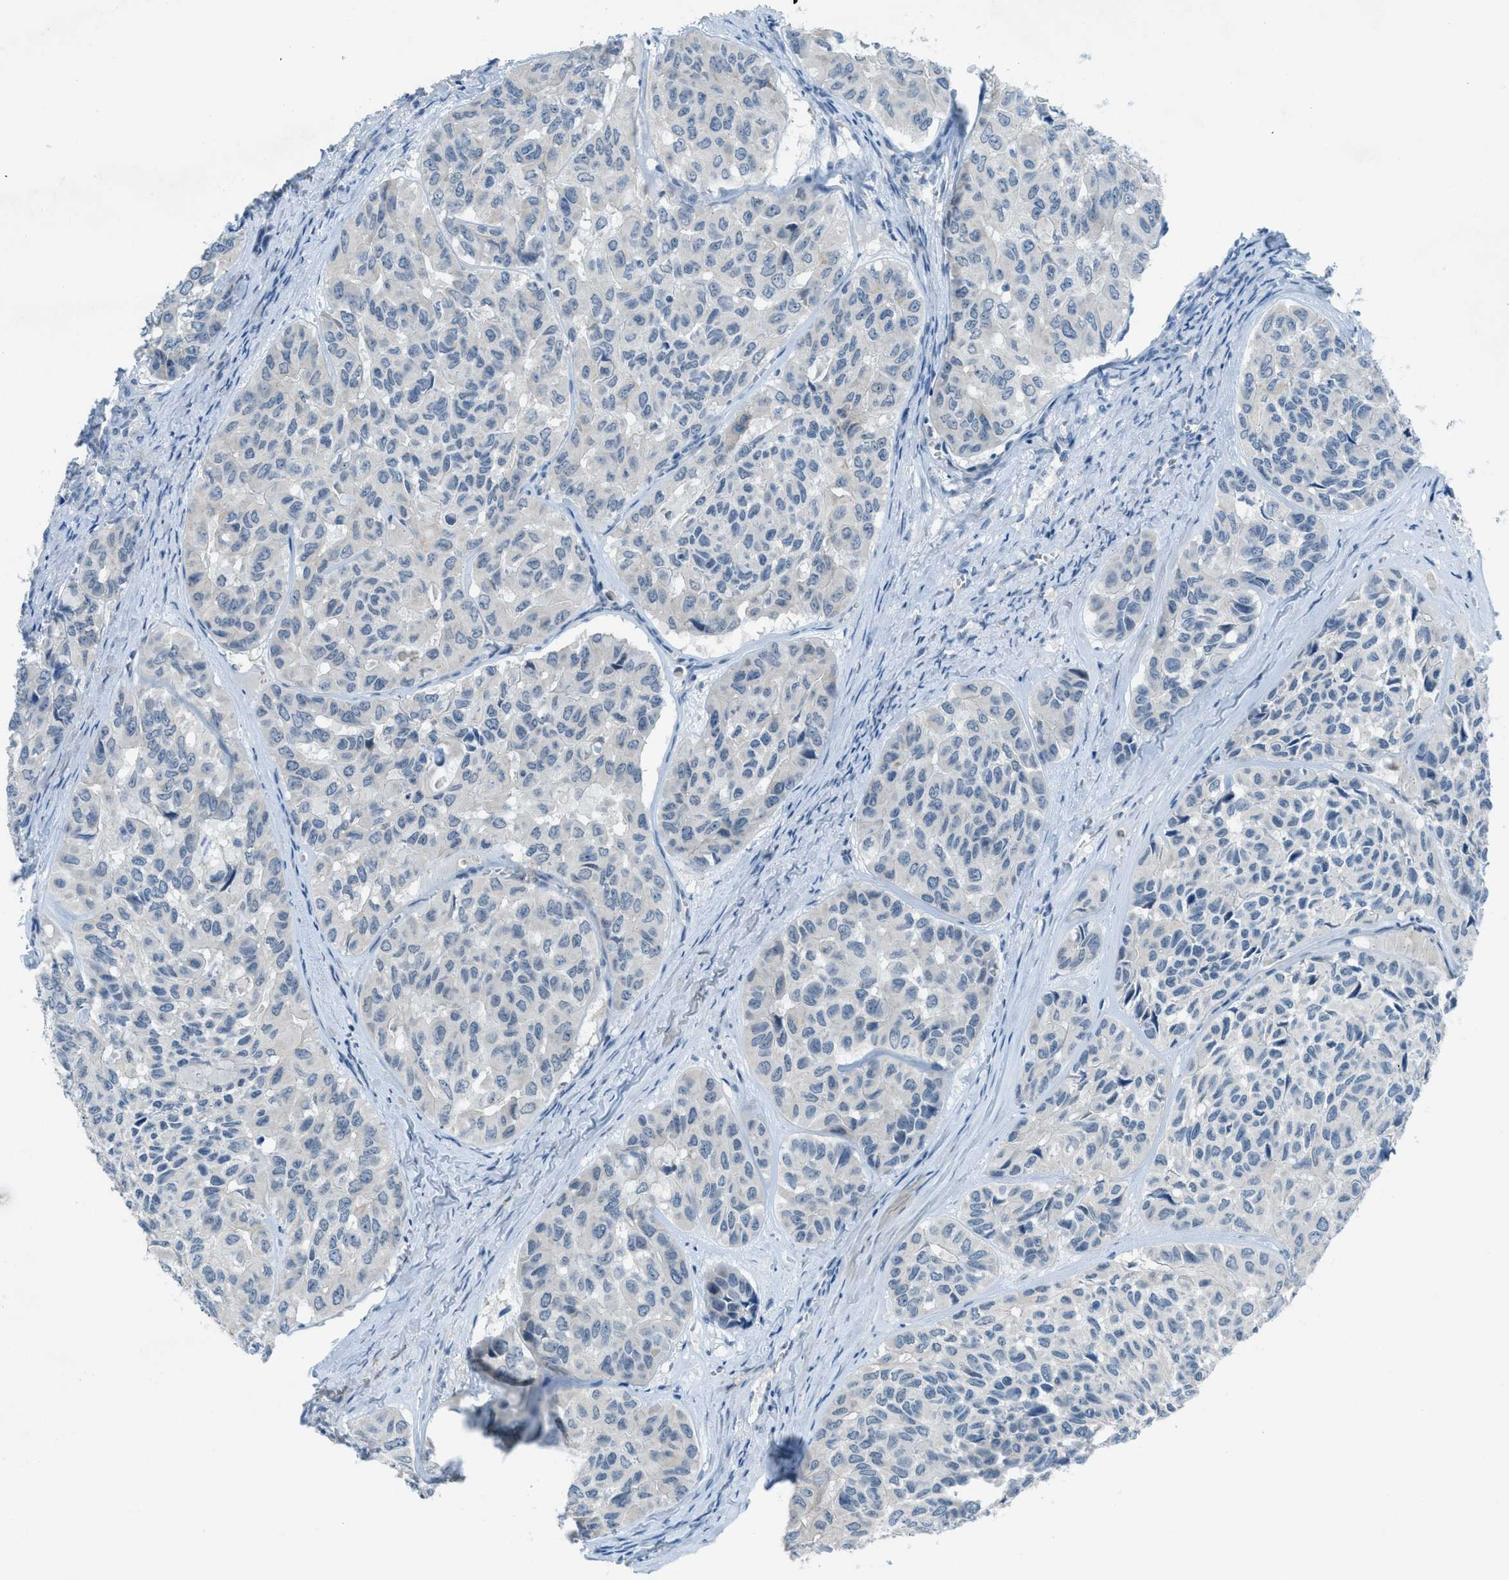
{"staining": {"intensity": "negative", "quantity": "none", "location": "none"}, "tissue": "head and neck cancer", "cell_type": "Tumor cells", "image_type": "cancer", "snomed": [{"axis": "morphology", "description": "Adenocarcinoma, NOS"}, {"axis": "topography", "description": "Salivary gland, NOS"}, {"axis": "topography", "description": "Head-Neck"}], "caption": "Immunohistochemical staining of human head and neck cancer (adenocarcinoma) exhibits no significant expression in tumor cells. The staining was performed using DAB to visualize the protein expression in brown, while the nuclei were stained in blue with hematoxylin (Magnification: 20x).", "gene": "KLHL8", "patient": {"sex": "female", "age": 76}}